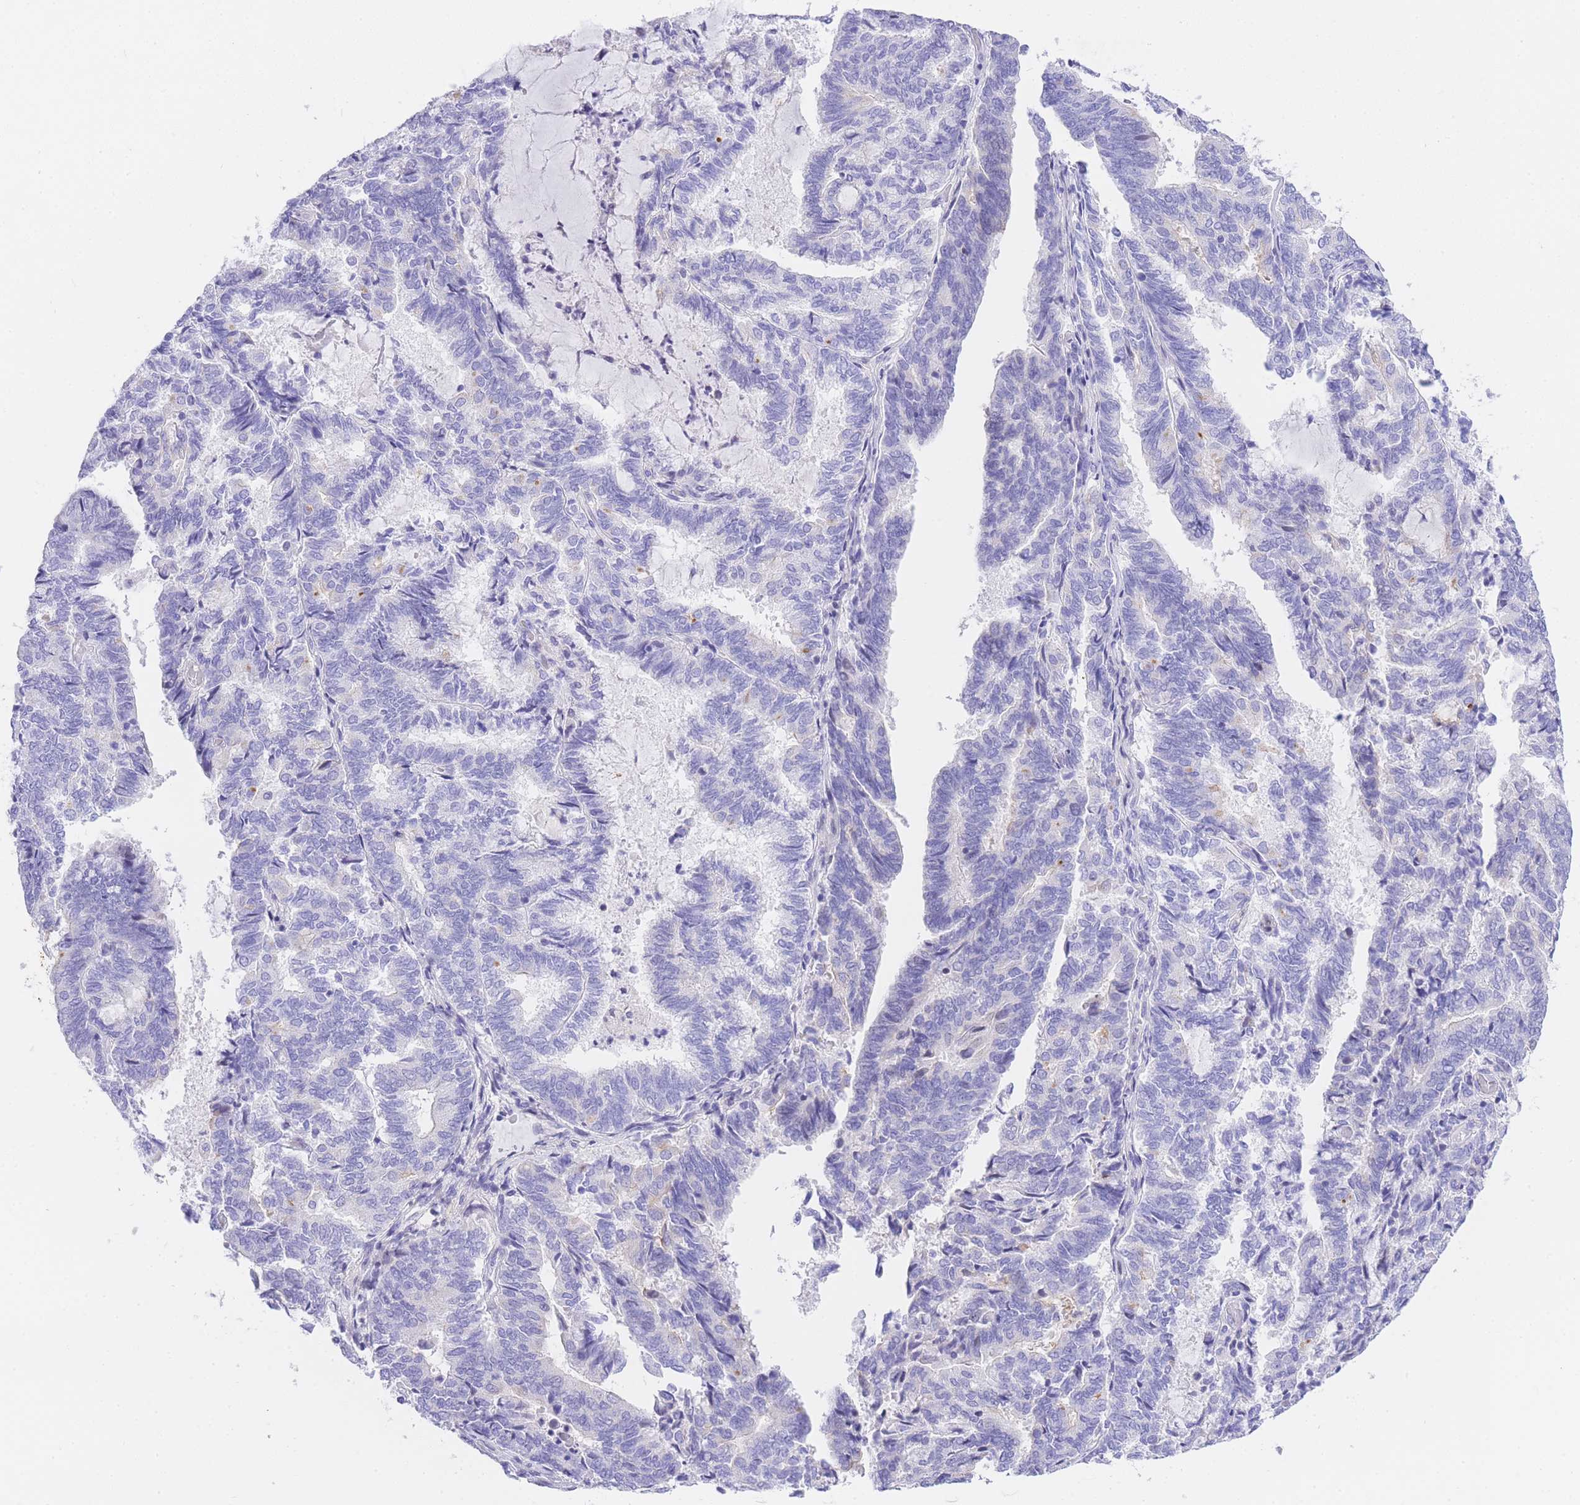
{"staining": {"intensity": "negative", "quantity": "none", "location": "none"}, "tissue": "endometrial cancer", "cell_type": "Tumor cells", "image_type": "cancer", "snomed": [{"axis": "morphology", "description": "Adenocarcinoma, NOS"}, {"axis": "topography", "description": "Endometrium"}], "caption": "Immunohistochemistry (IHC) image of neoplastic tissue: human endometrial cancer (adenocarcinoma) stained with DAB (3,3'-diaminobenzidine) displays no significant protein staining in tumor cells.", "gene": "TIFAB", "patient": {"sex": "female", "age": 80}}